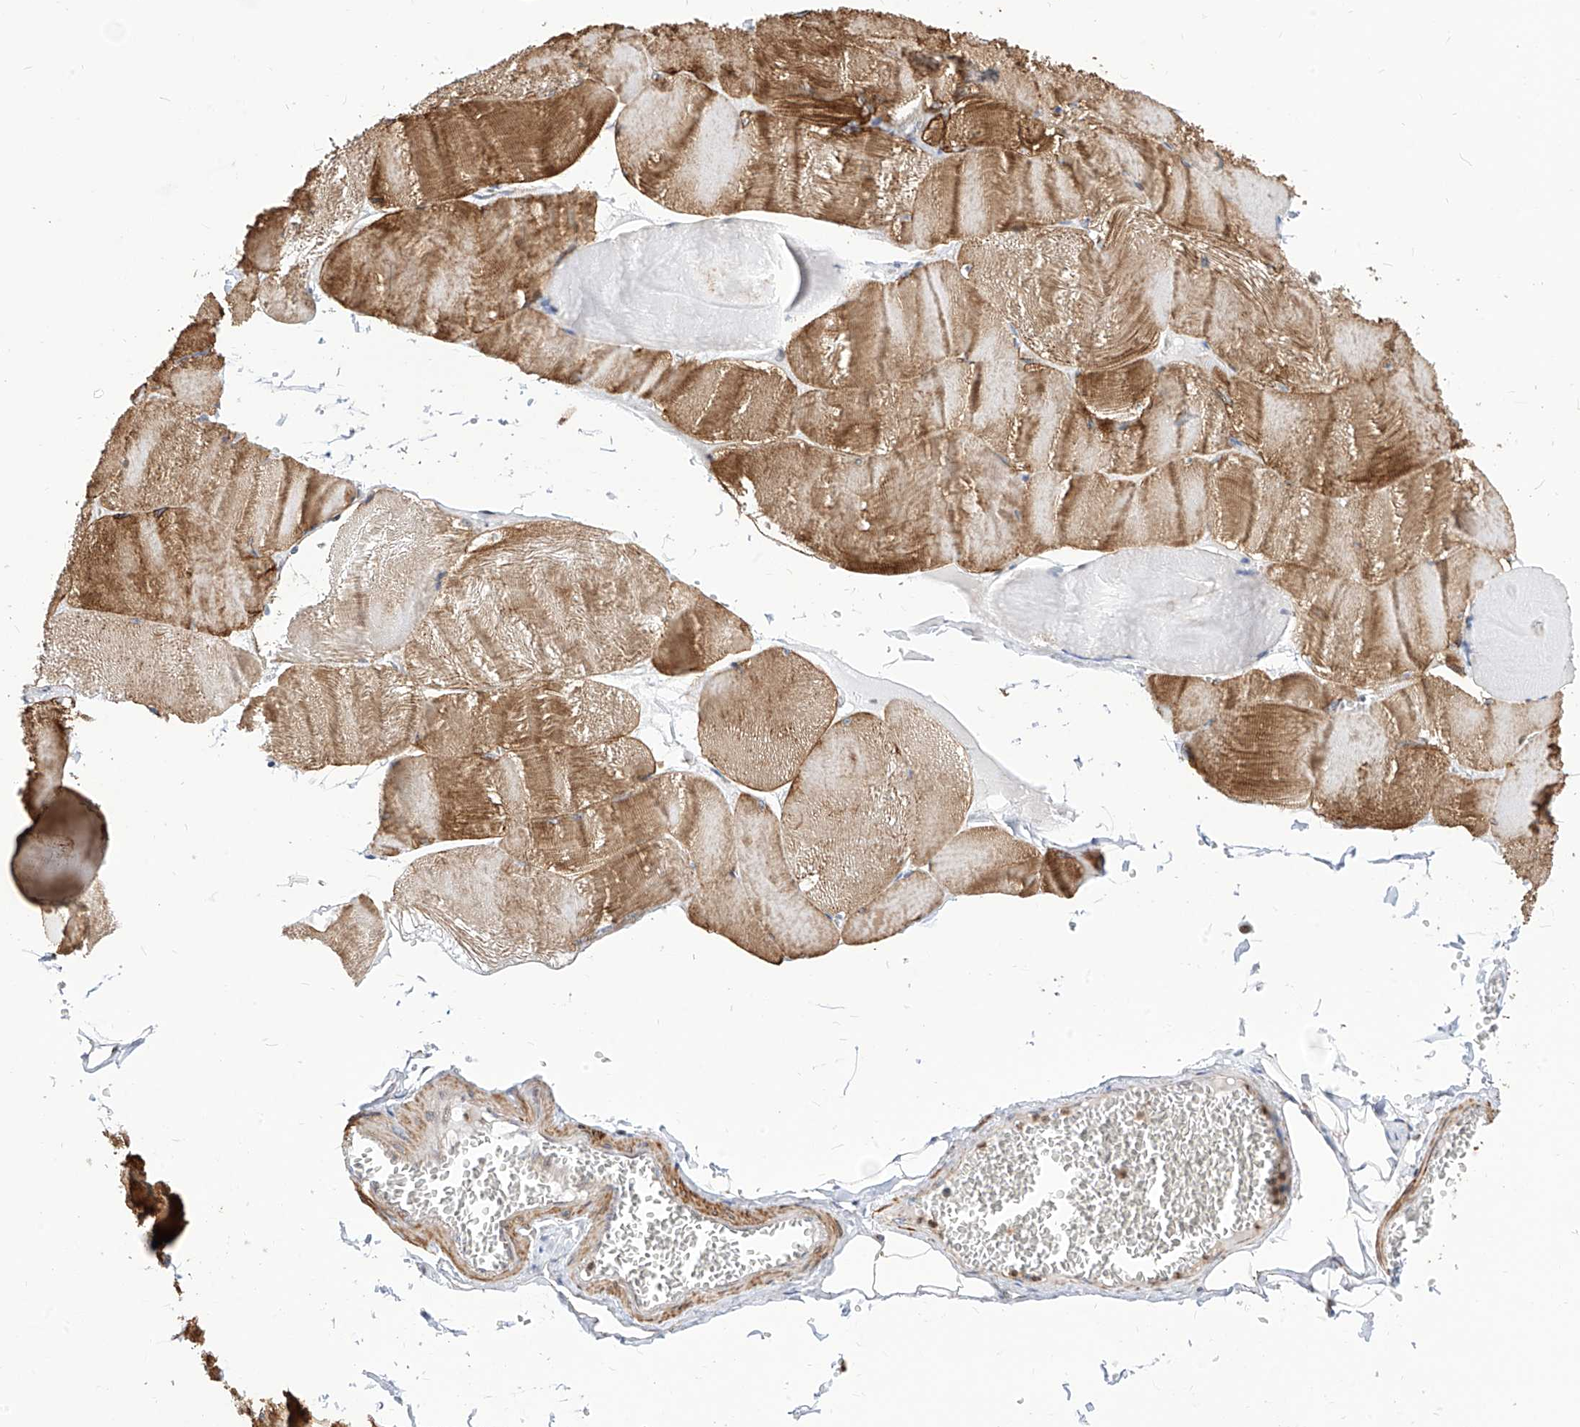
{"staining": {"intensity": "moderate", "quantity": ">75%", "location": "cytoplasmic/membranous"}, "tissue": "skeletal muscle", "cell_type": "Myocytes", "image_type": "normal", "snomed": [{"axis": "morphology", "description": "Normal tissue, NOS"}, {"axis": "morphology", "description": "Basal cell carcinoma"}, {"axis": "topography", "description": "Skeletal muscle"}], "caption": "Immunohistochemistry (IHC) (DAB) staining of unremarkable skeletal muscle reveals moderate cytoplasmic/membranous protein staining in approximately >75% of myocytes. (brown staining indicates protein expression, while blue staining denotes nuclei).", "gene": "TTLL8", "patient": {"sex": "female", "age": 64}}